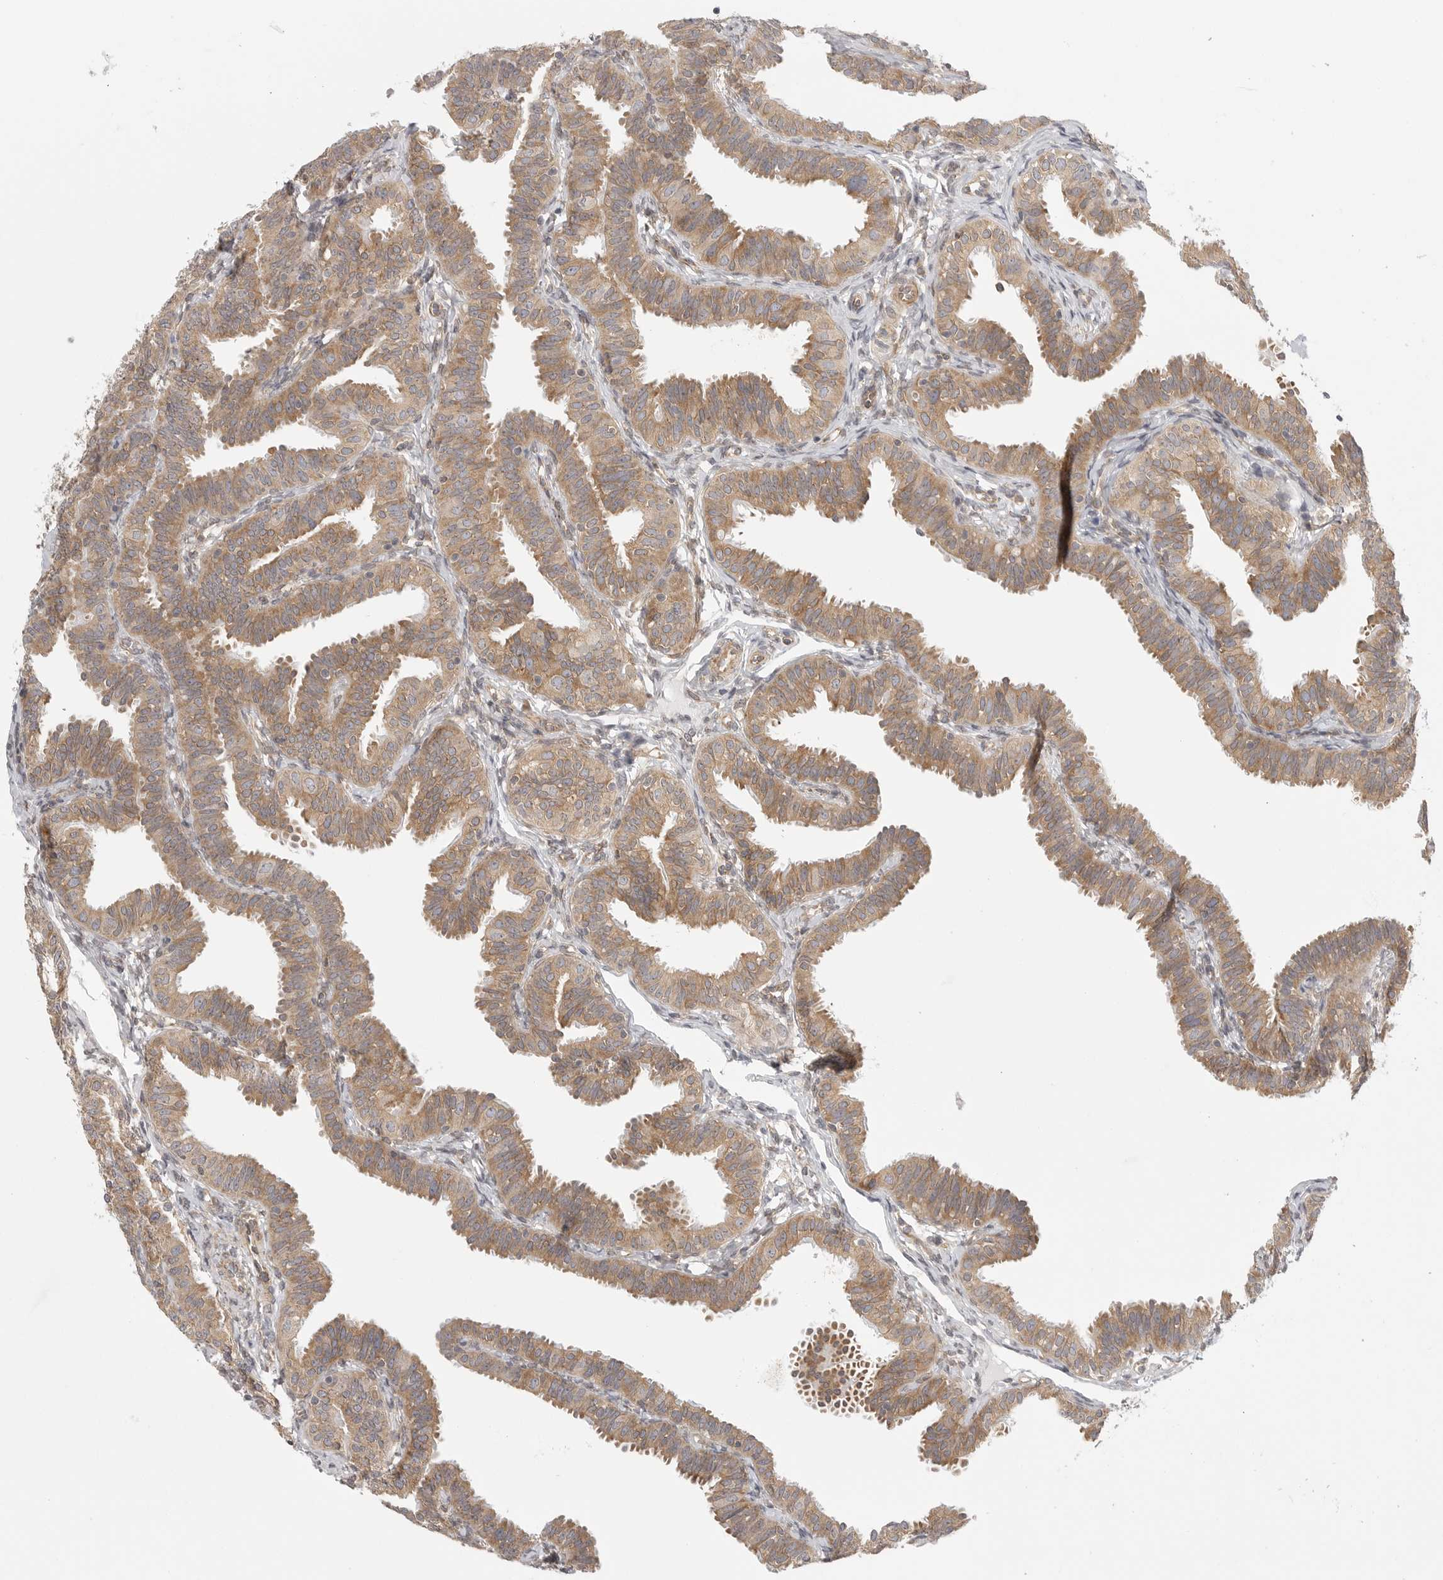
{"staining": {"intensity": "moderate", "quantity": ">75%", "location": "cytoplasmic/membranous"}, "tissue": "fallopian tube", "cell_type": "Glandular cells", "image_type": "normal", "snomed": [{"axis": "morphology", "description": "Normal tissue, NOS"}, {"axis": "topography", "description": "Fallopian tube"}], "caption": "Human fallopian tube stained with a brown dye exhibits moderate cytoplasmic/membranous positive staining in about >75% of glandular cells.", "gene": "CERS2", "patient": {"sex": "female", "age": 35}}